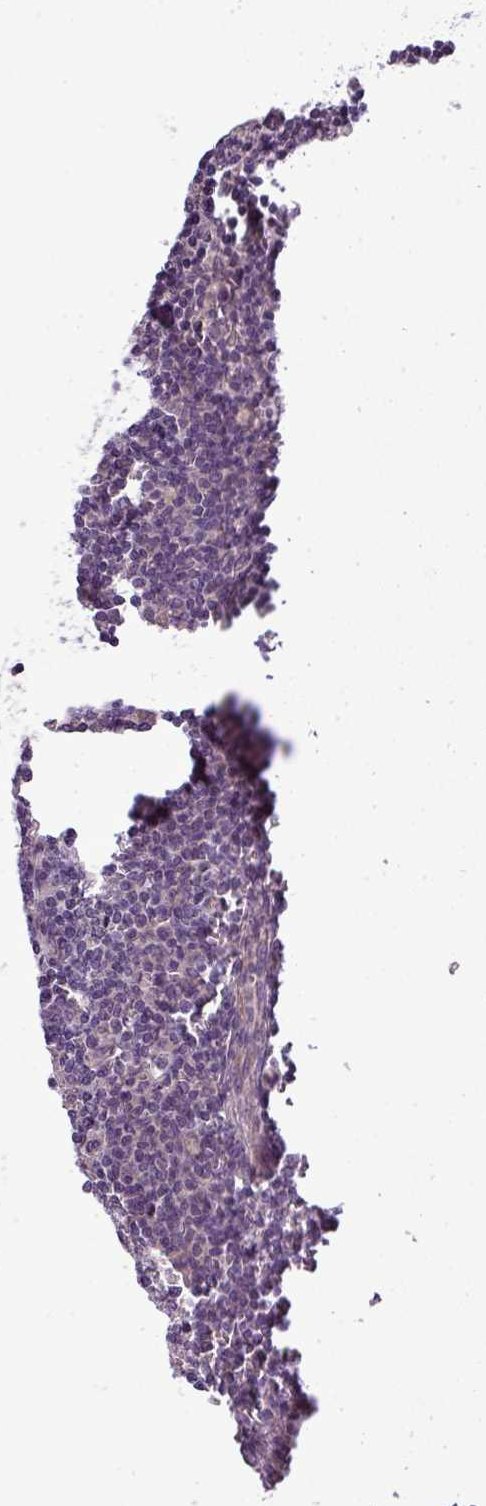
{"staining": {"intensity": "negative", "quantity": "none", "location": "none"}, "tissue": "lymph node", "cell_type": "Germinal center cells", "image_type": "normal", "snomed": [{"axis": "morphology", "description": "Normal tissue, NOS"}, {"axis": "topography", "description": "Lymph node"}], "caption": "The photomicrograph shows no staining of germinal center cells in unremarkable lymph node.", "gene": "ZDHHC1", "patient": {"sex": "female", "age": 42}}